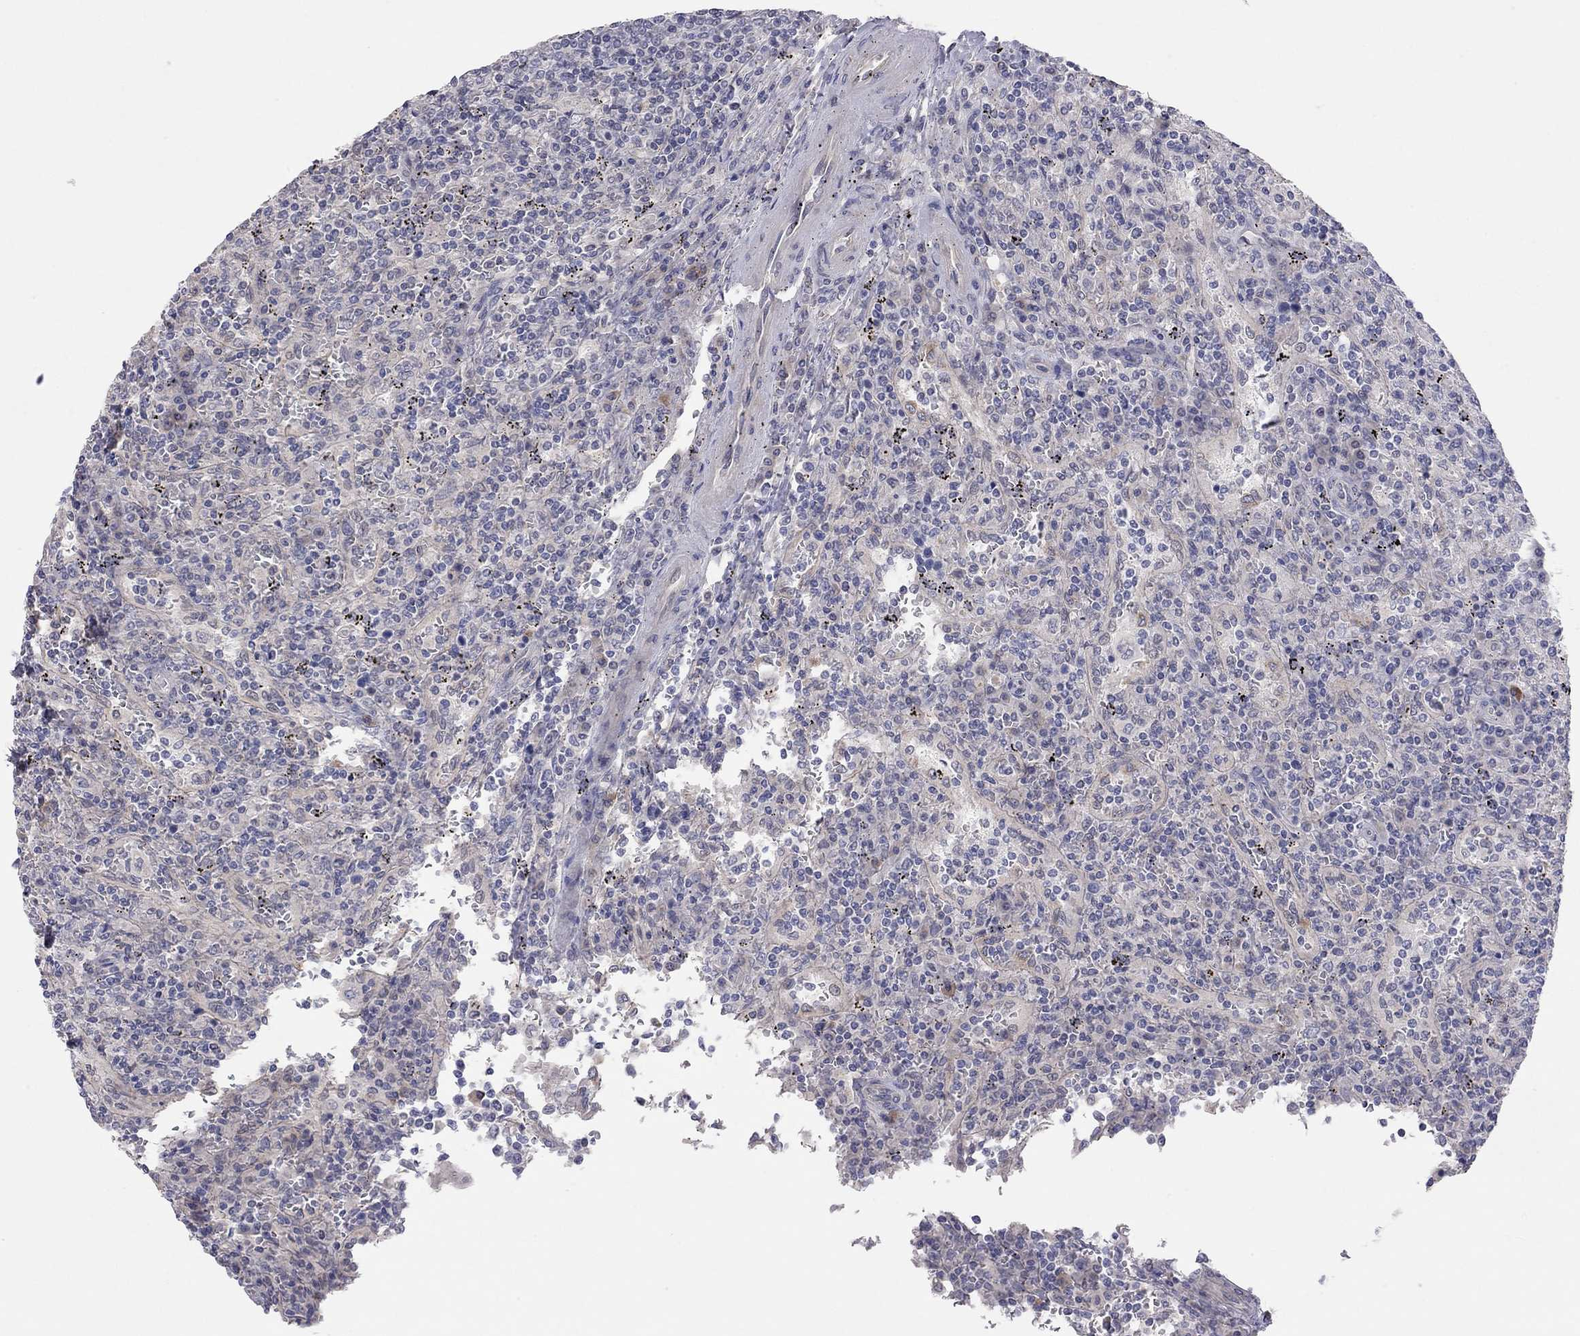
{"staining": {"intensity": "negative", "quantity": "none", "location": "none"}, "tissue": "lymphoma", "cell_type": "Tumor cells", "image_type": "cancer", "snomed": [{"axis": "morphology", "description": "Malignant lymphoma, non-Hodgkin's type, Low grade"}, {"axis": "topography", "description": "Spleen"}], "caption": "IHC of low-grade malignant lymphoma, non-Hodgkin's type demonstrates no expression in tumor cells. Brightfield microscopy of IHC stained with DAB (3,3'-diaminobenzidine) (brown) and hematoxylin (blue), captured at high magnification.", "gene": "KCNB1", "patient": {"sex": "male", "age": 62}}